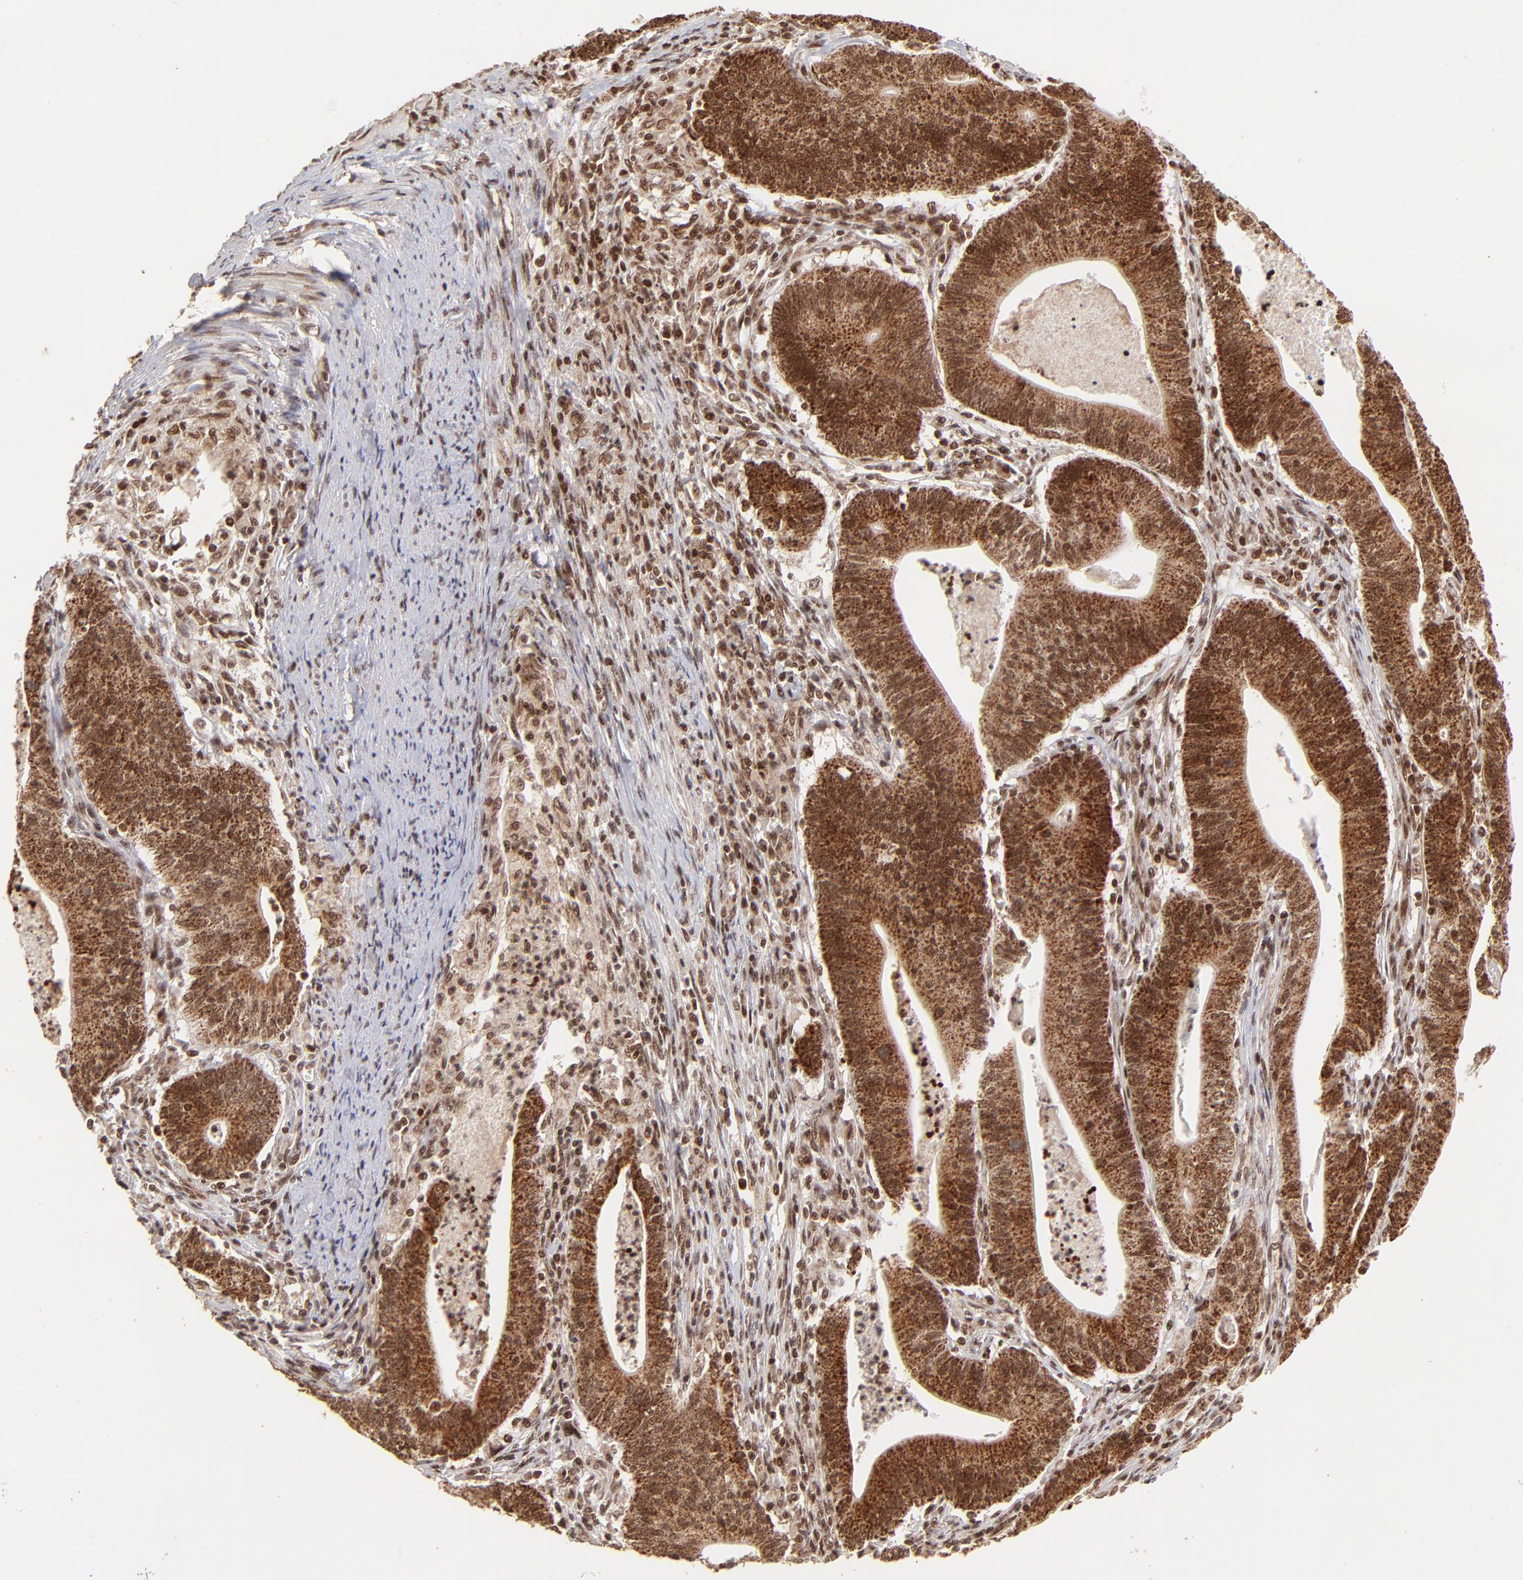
{"staining": {"intensity": "strong", "quantity": ">75%", "location": "cytoplasmic/membranous"}, "tissue": "stomach cancer", "cell_type": "Tumor cells", "image_type": "cancer", "snomed": [{"axis": "morphology", "description": "Adenocarcinoma, NOS"}, {"axis": "topography", "description": "Stomach, lower"}], "caption": "Immunohistochemical staining of human stomach cancer demonstrates high levels of strong cytoplasmic/membranous positivity in approximately >75% of tumor cells.", "gene": "MED15", "patient": {"sex": "female", "age": 86}}